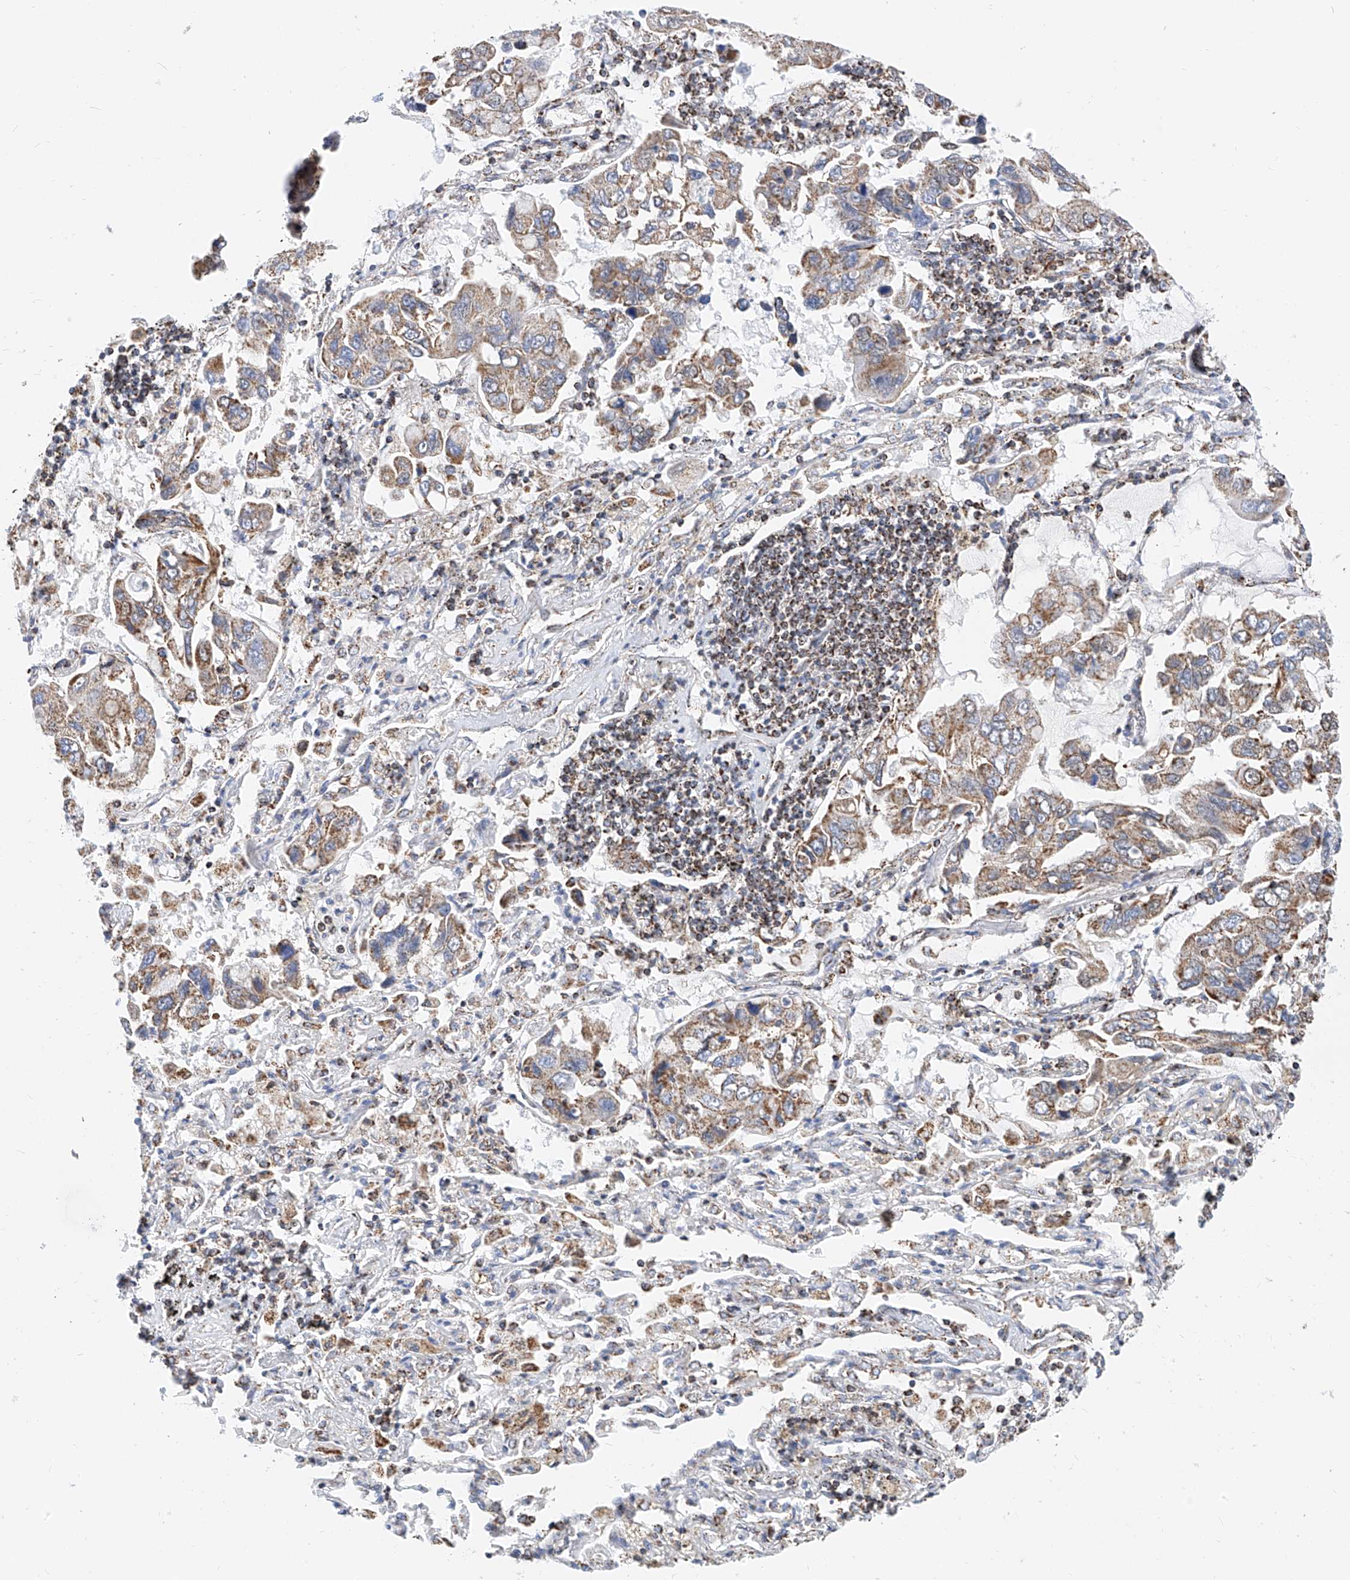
{"staining": {"intensity": "moderate", "quantity": ">75%", "location": "cytoplasmic/membranous"}, "tissue": "lung cancer", "cell_type": "Tumor cells", "image_type": "cancer", "snomed": [{"axis": "morphology", "description": "Adenocarcinoma, NOS"}, {"axis": "topography", "description": "Lung"}], "caption": "Brown immunohistochemical staining in human lung cancer (adenocarcinoma) demonstrates moderate cytoplasmic/membranous positivity in approximately >75% of tumor cells. Using DAB (3,3'-diaminobenzidine) (brown) and hematoxylin (blue) stains, captured at high magnification using brightfield microscopy.", "gene": "NALCN", "patient": {"sex": "male", "age": 64}}